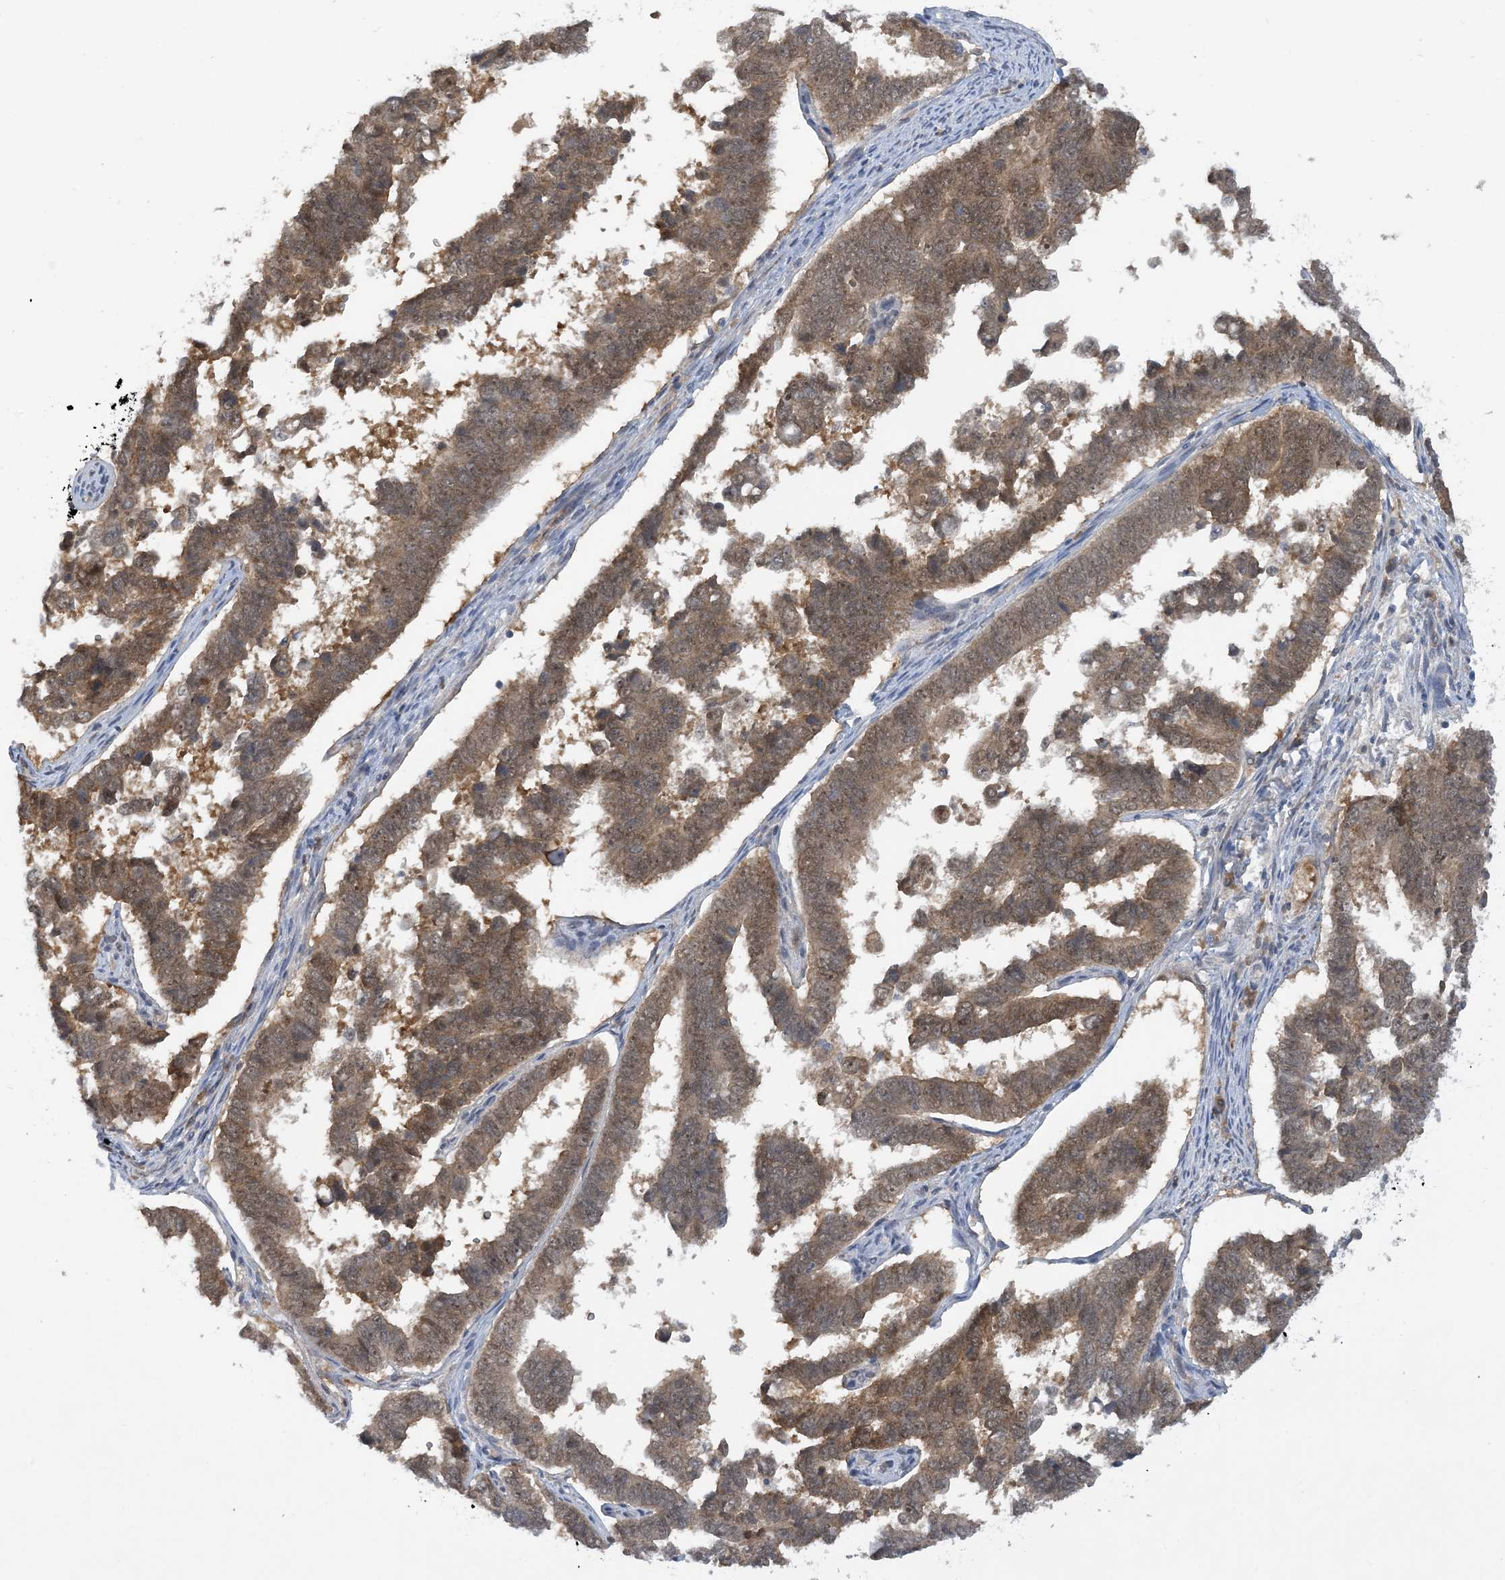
{"staining": {"intensity": "moderate", "quantity": ">75%", "location": "cytoplasmic/membranous,nuclear"}, "tissue": "endometrial cancer", "cell_type": "Tumor cells", "image_type": "cancer", "snomed": [{"axis": "morphology", "description": "Adenocarcinoma, NOS"}, {"axis": "topography", "description": "Endometrium"}], "caption": "The histopathology image reveals immunohistochemical staining of endometrial cancer (adenocarcinoma). There is moderate cytoplasmic/membranous and nuclear positivity is identified in about >75% of tumor cells.", "gene": "UBE2E1", "patient": {"sex": "female", "age": 75}}